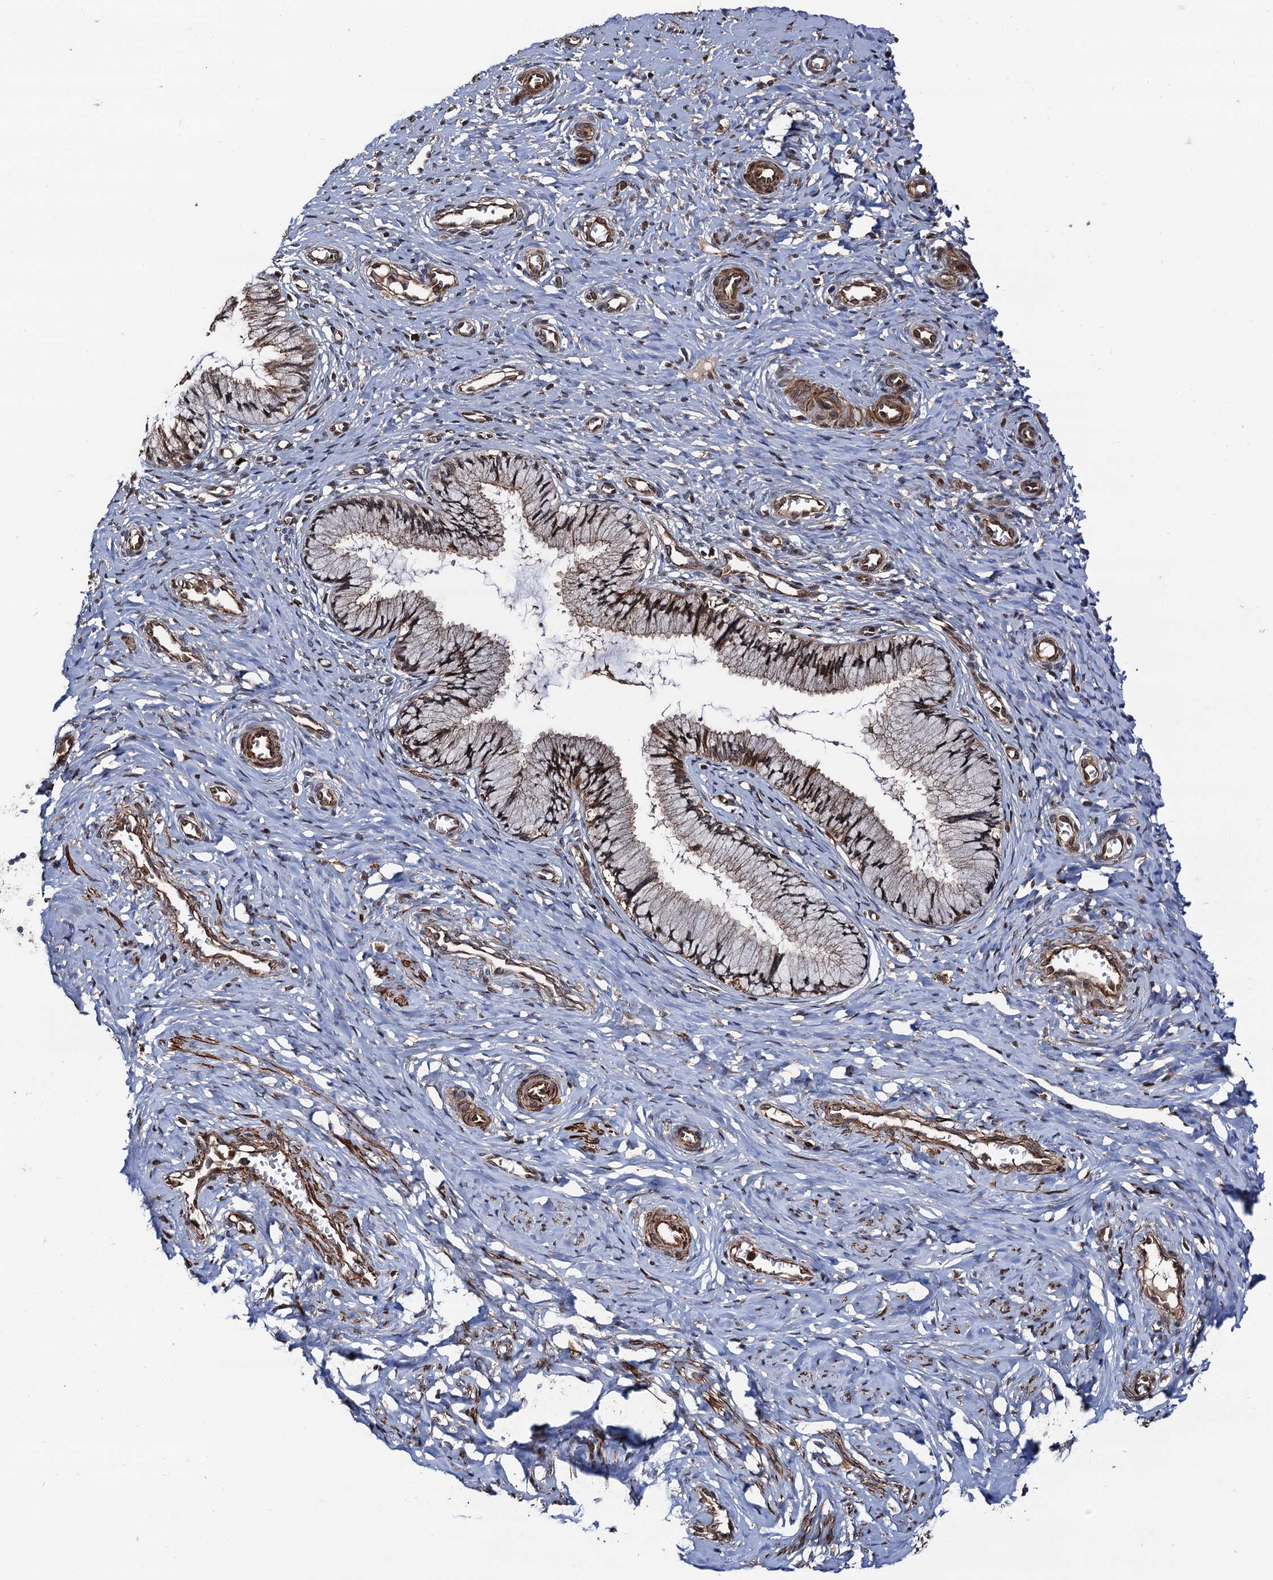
{"staining": {"intensity": "moderate", "quantity": "25%-75%", "location": "cytoplasmic/membranous,nuclear"}, "tissue": "cervix", "cell_type": "Glandular cells", "image_type": "normal", "snomed": [{"axis": "morphology", "description": "Normal tissue, NOS"}, {"axis": "topography", "description": "Cervix"}], "caption": "Brown immunohistochemical staining in normal cervix exhibits moderate cytoplasmic/membranous,nuclear positivity in about 25%-75% of glandular cells.", "gene": "BORA", "patient": {"sex": "female", "age": 27}}